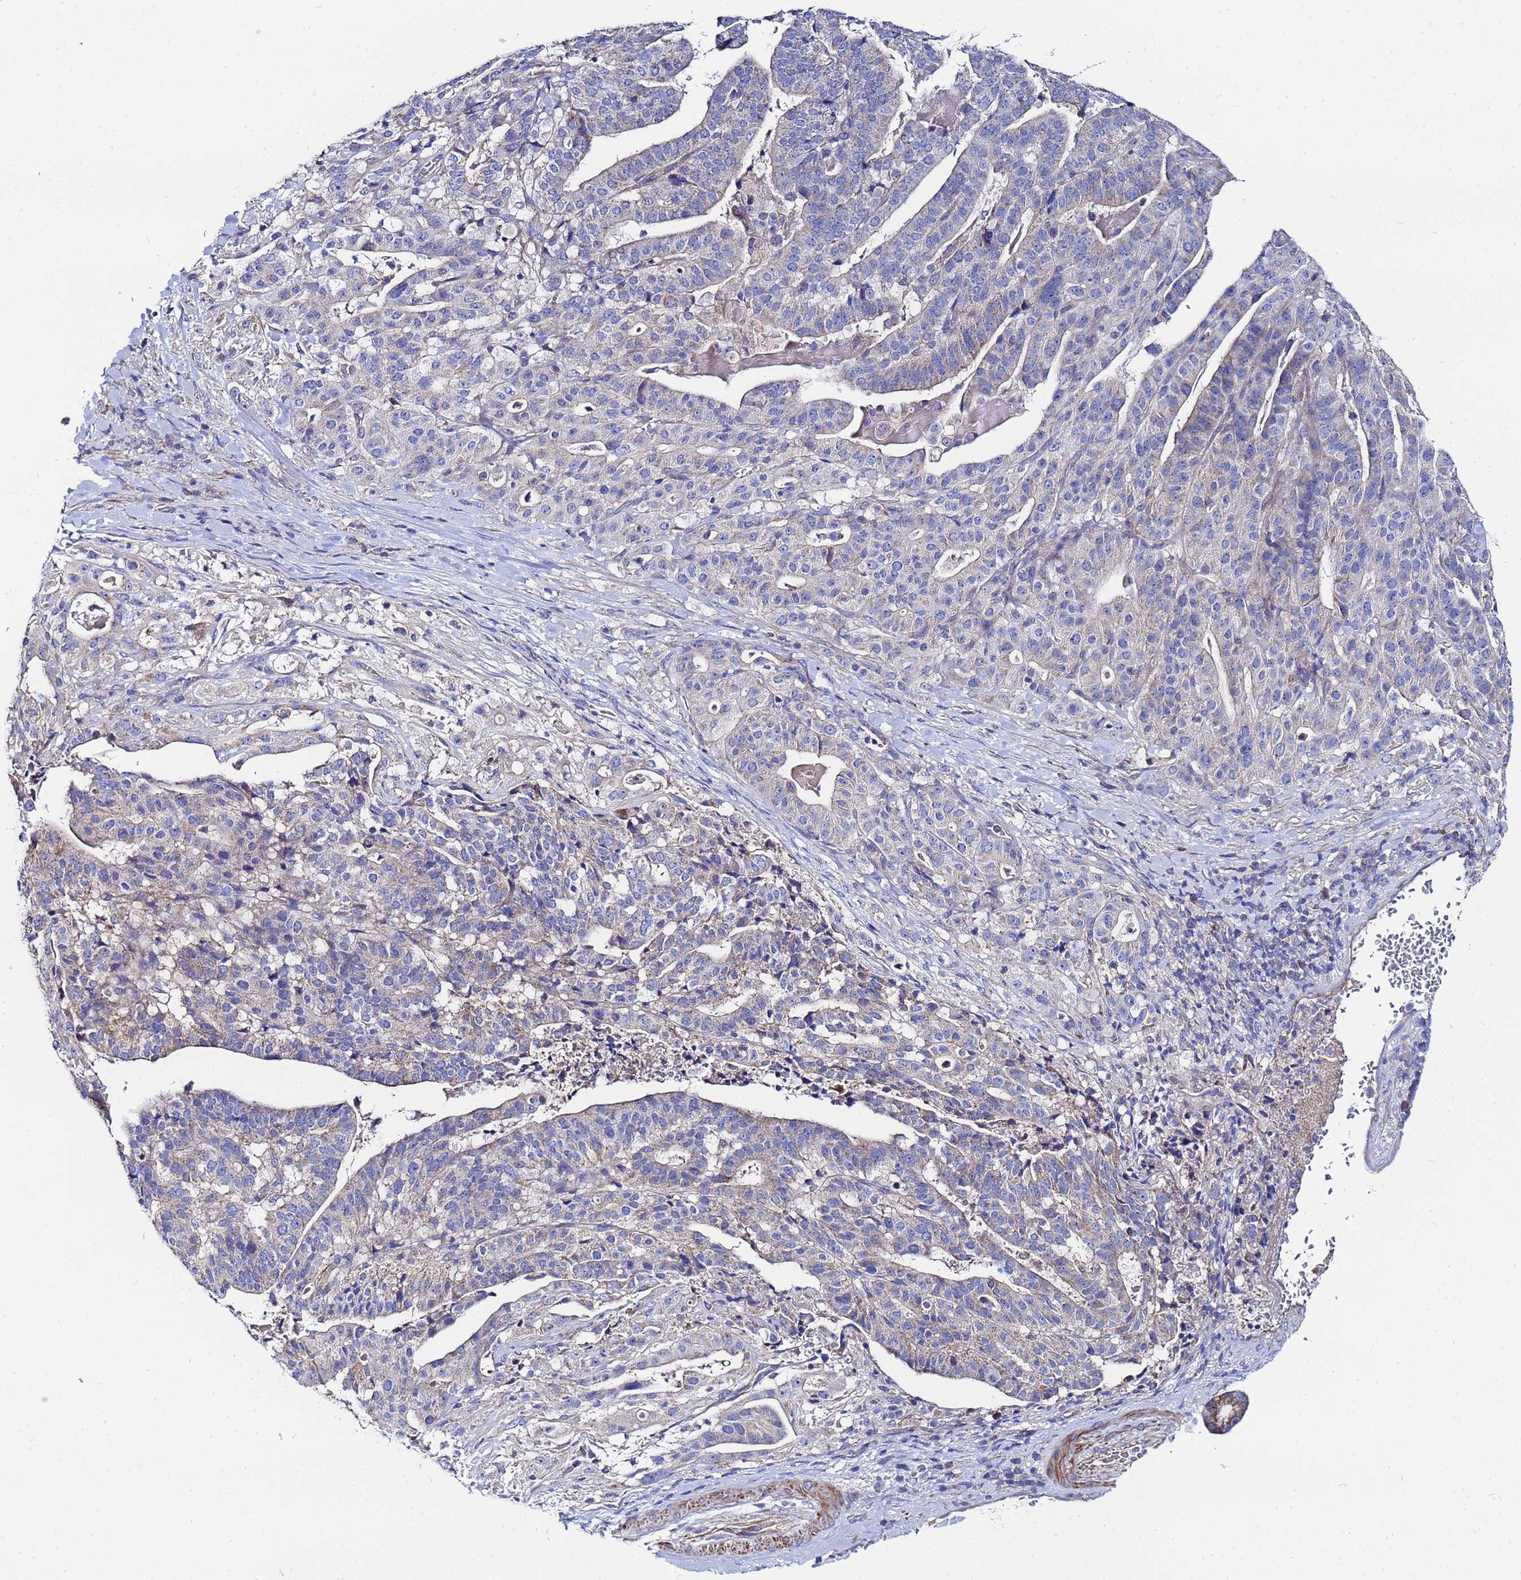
{"staining": {"intensity": "weak", "quantity": "25%-75%", "location": "cytoplasmic/membranous"}, "tissue": "stomach cancer", "cell_type": "Tumor cells", "image_type": "cancer", "snomed": [{"axis": "morphology", "description": "Adenocarcinoma, NOS"}, {"axis": "topography", "description": "Stomach"}], "caption": "Immunohistochemistry of human stomach cancer (adenocarcinoma) shows low levels of weak cytoplasmic/membranous positivity in approximately 25%-75% of tumor cells. (DAB IHC with brightfield microscopy, high magnification).", "gene": "FAHD2A", "patient": {"sex": "male", "age": 48}}